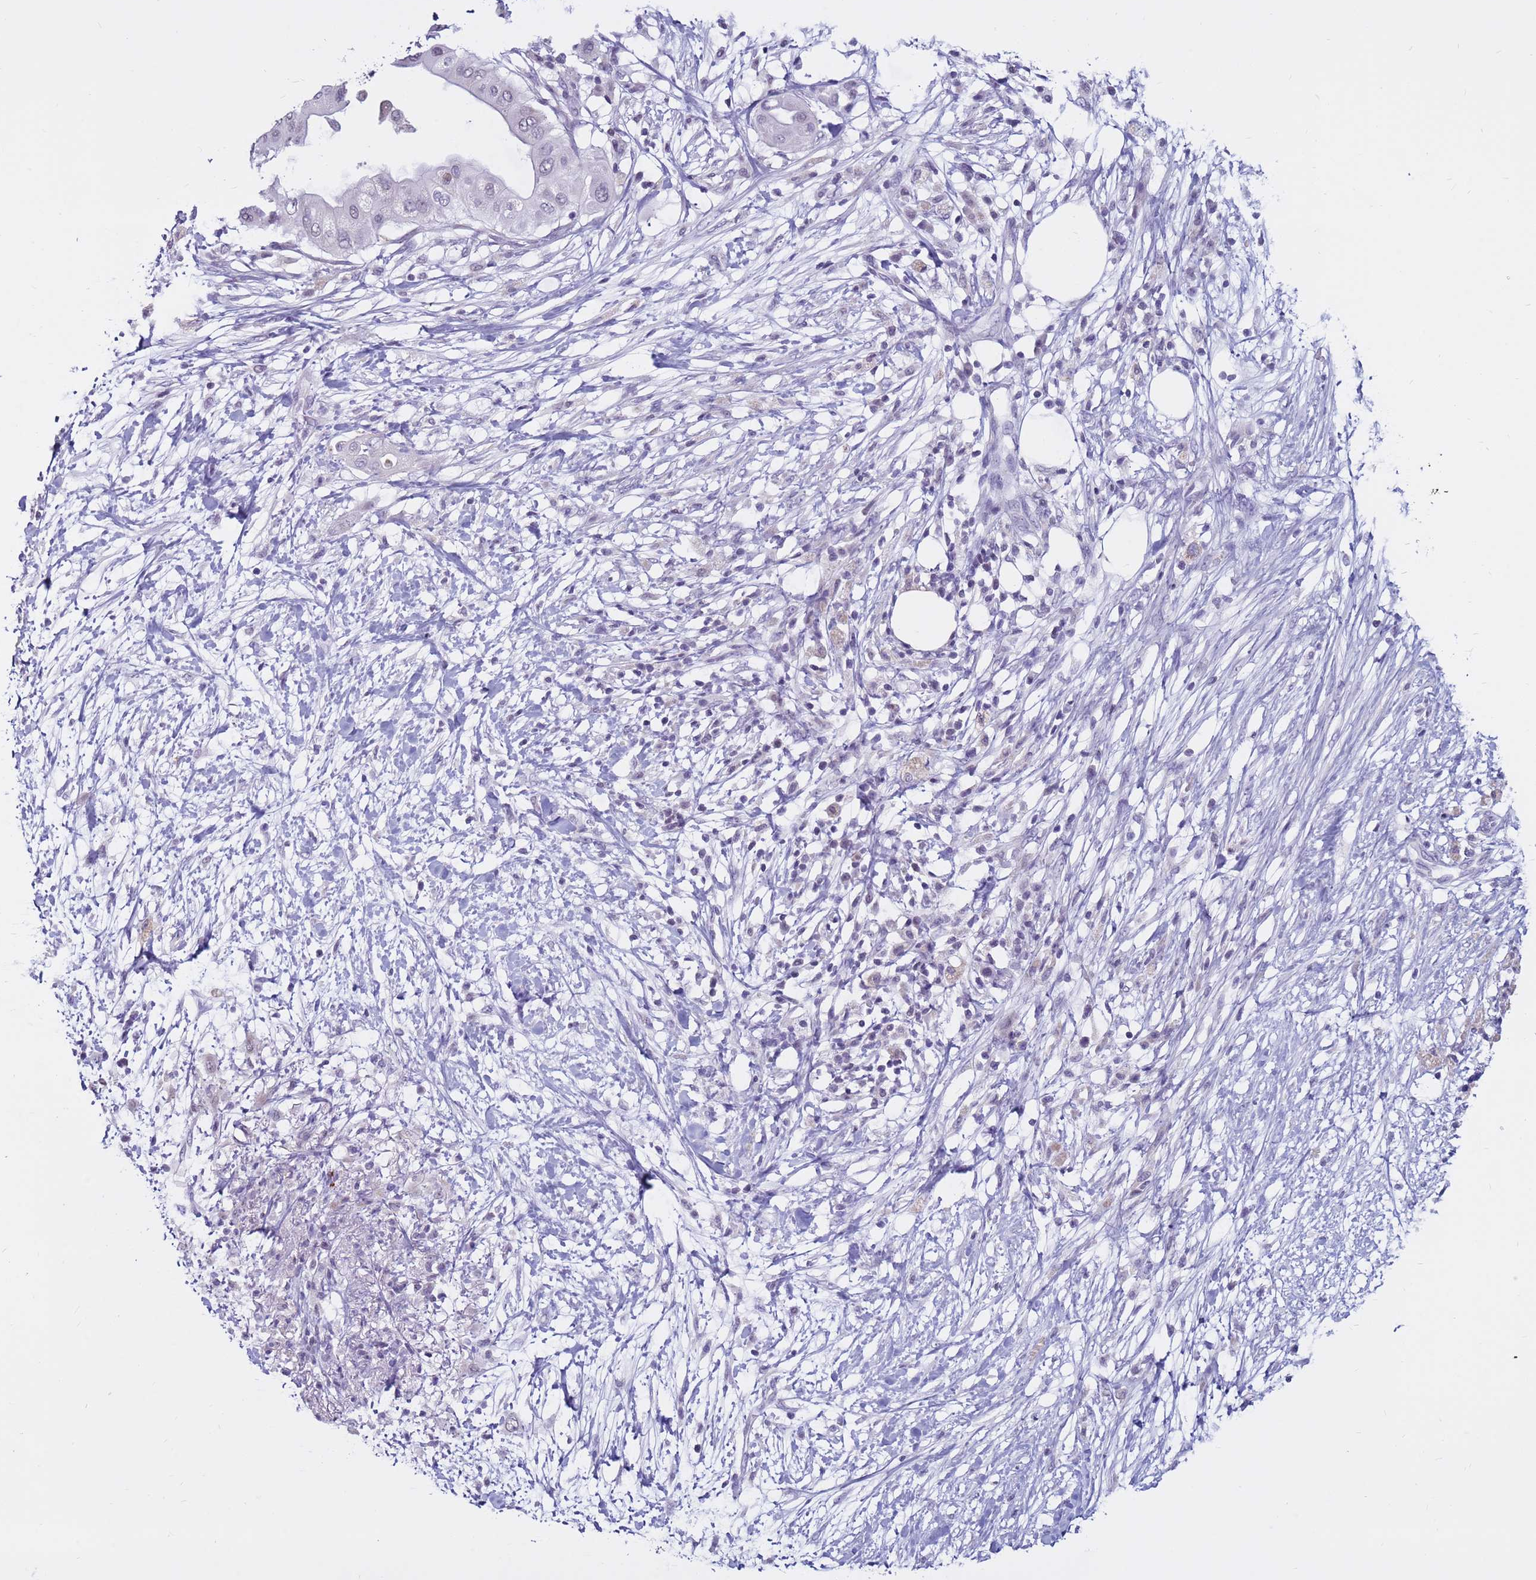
{"staining": {"intensity": "negative", "quantity": "none", "location": "none"}, "tissue": "pancreatic cancer", "cell_type": "Tumor cells", "image_type": "cancer", "snomed": [{"axis": "morphology", "description": "Adenocarcinoma, NOS"}, {"axis": "topography", "description": "Pancreas"}], "caption": "An image of pancreatic cancer stained for a protein demonstrates no brown staining in tumor cells.", "gene": "CDK2AP2", "patient": {"sex": "male", "age": 68}}